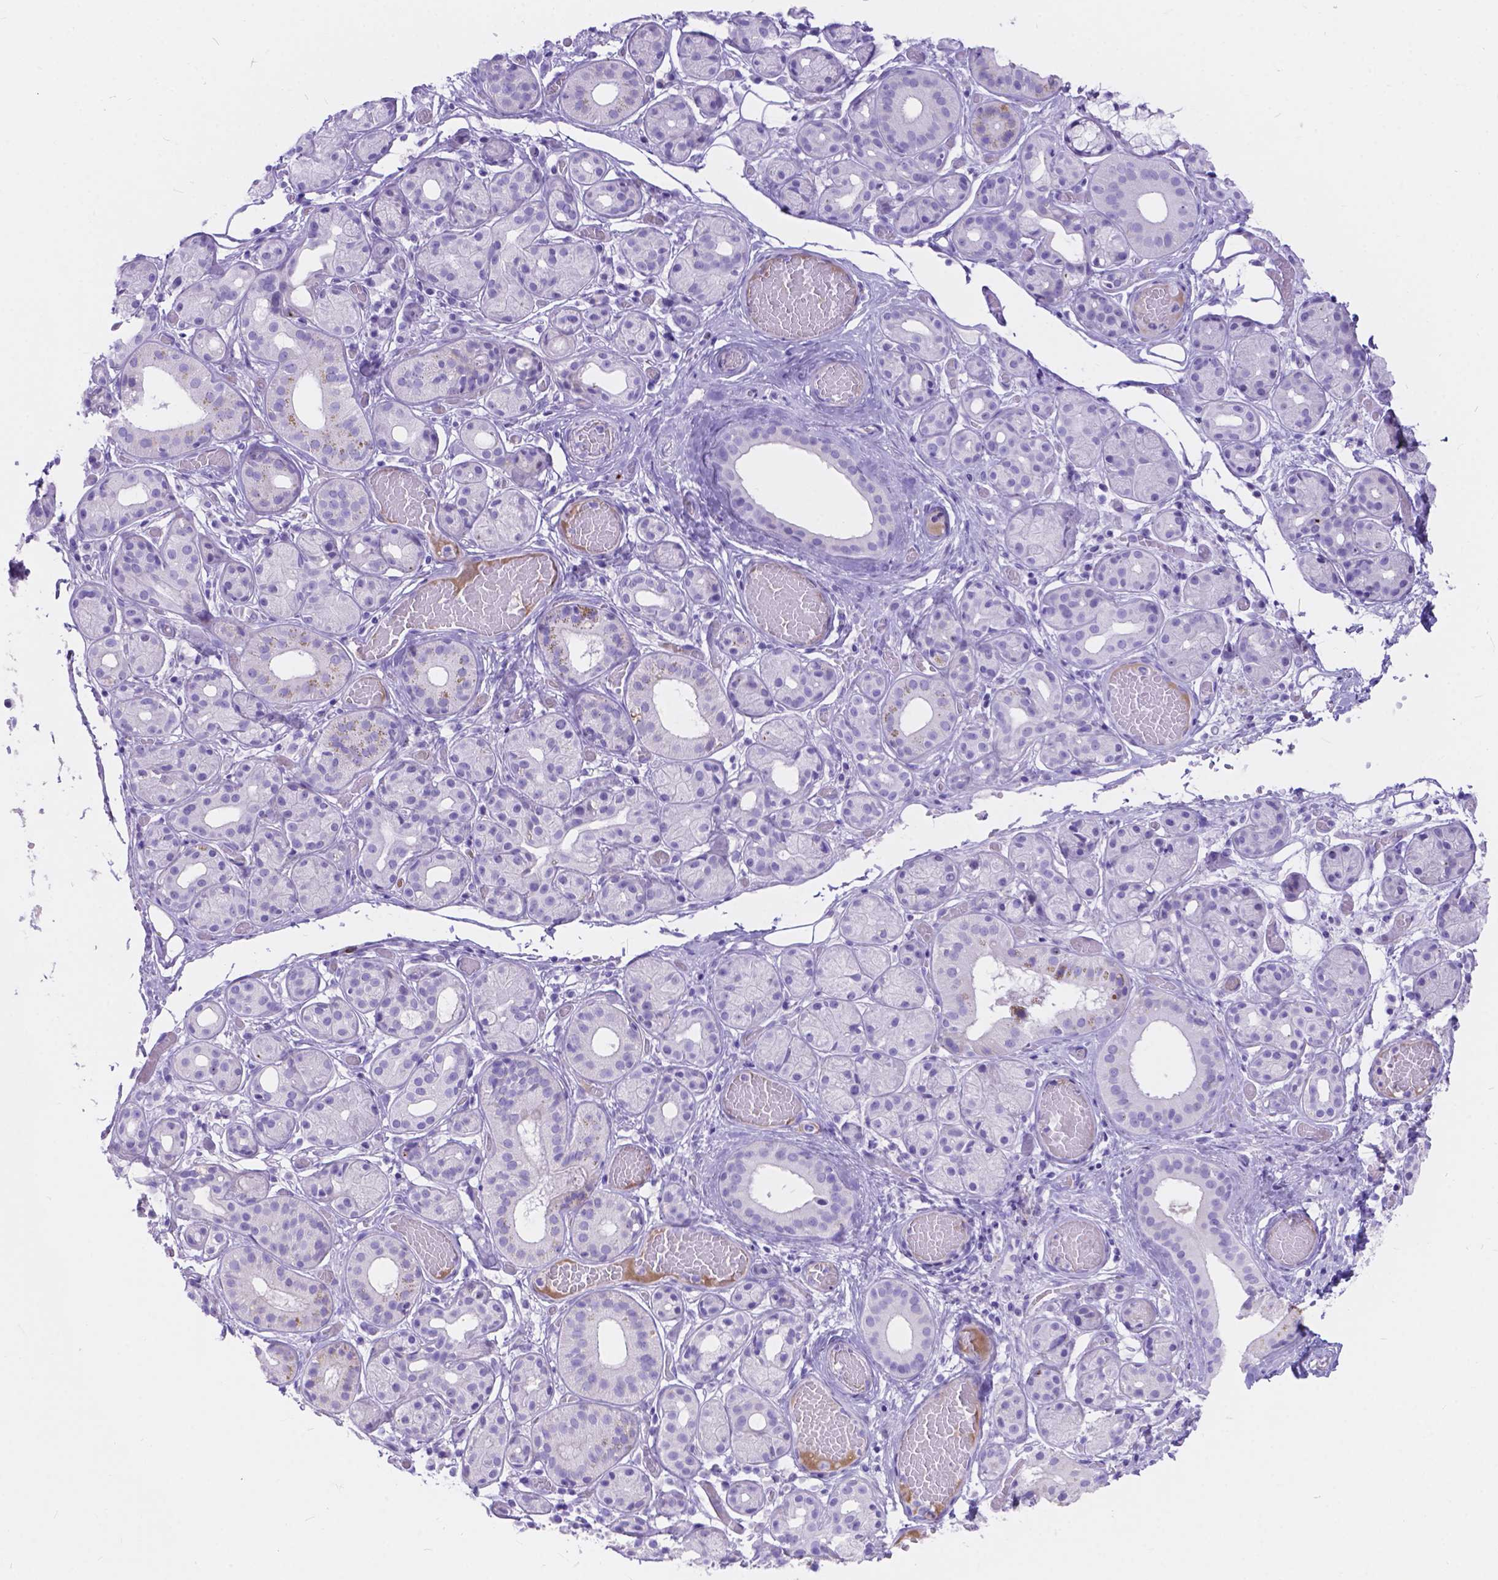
{"staining": {"intensity": "negative", "quantity": "none", "location": "none"}, "tissue": "salivary gland", "cell_type": "Glandular cells", "image_type": "normal", "snomed": [{"axis": "morphology", "description": "Normal tissue, NOS"}, {"axis": "topography", "description": "Salivary gland"}, {"axis": "topography", "description": "Peripheral nerve tissue"}], "caption": "Salivary gland stained for a protein using IHC shows no positivity glandular cells.", "gene": "KLHL10", "patient": {"sex": "male", "age": 71}}